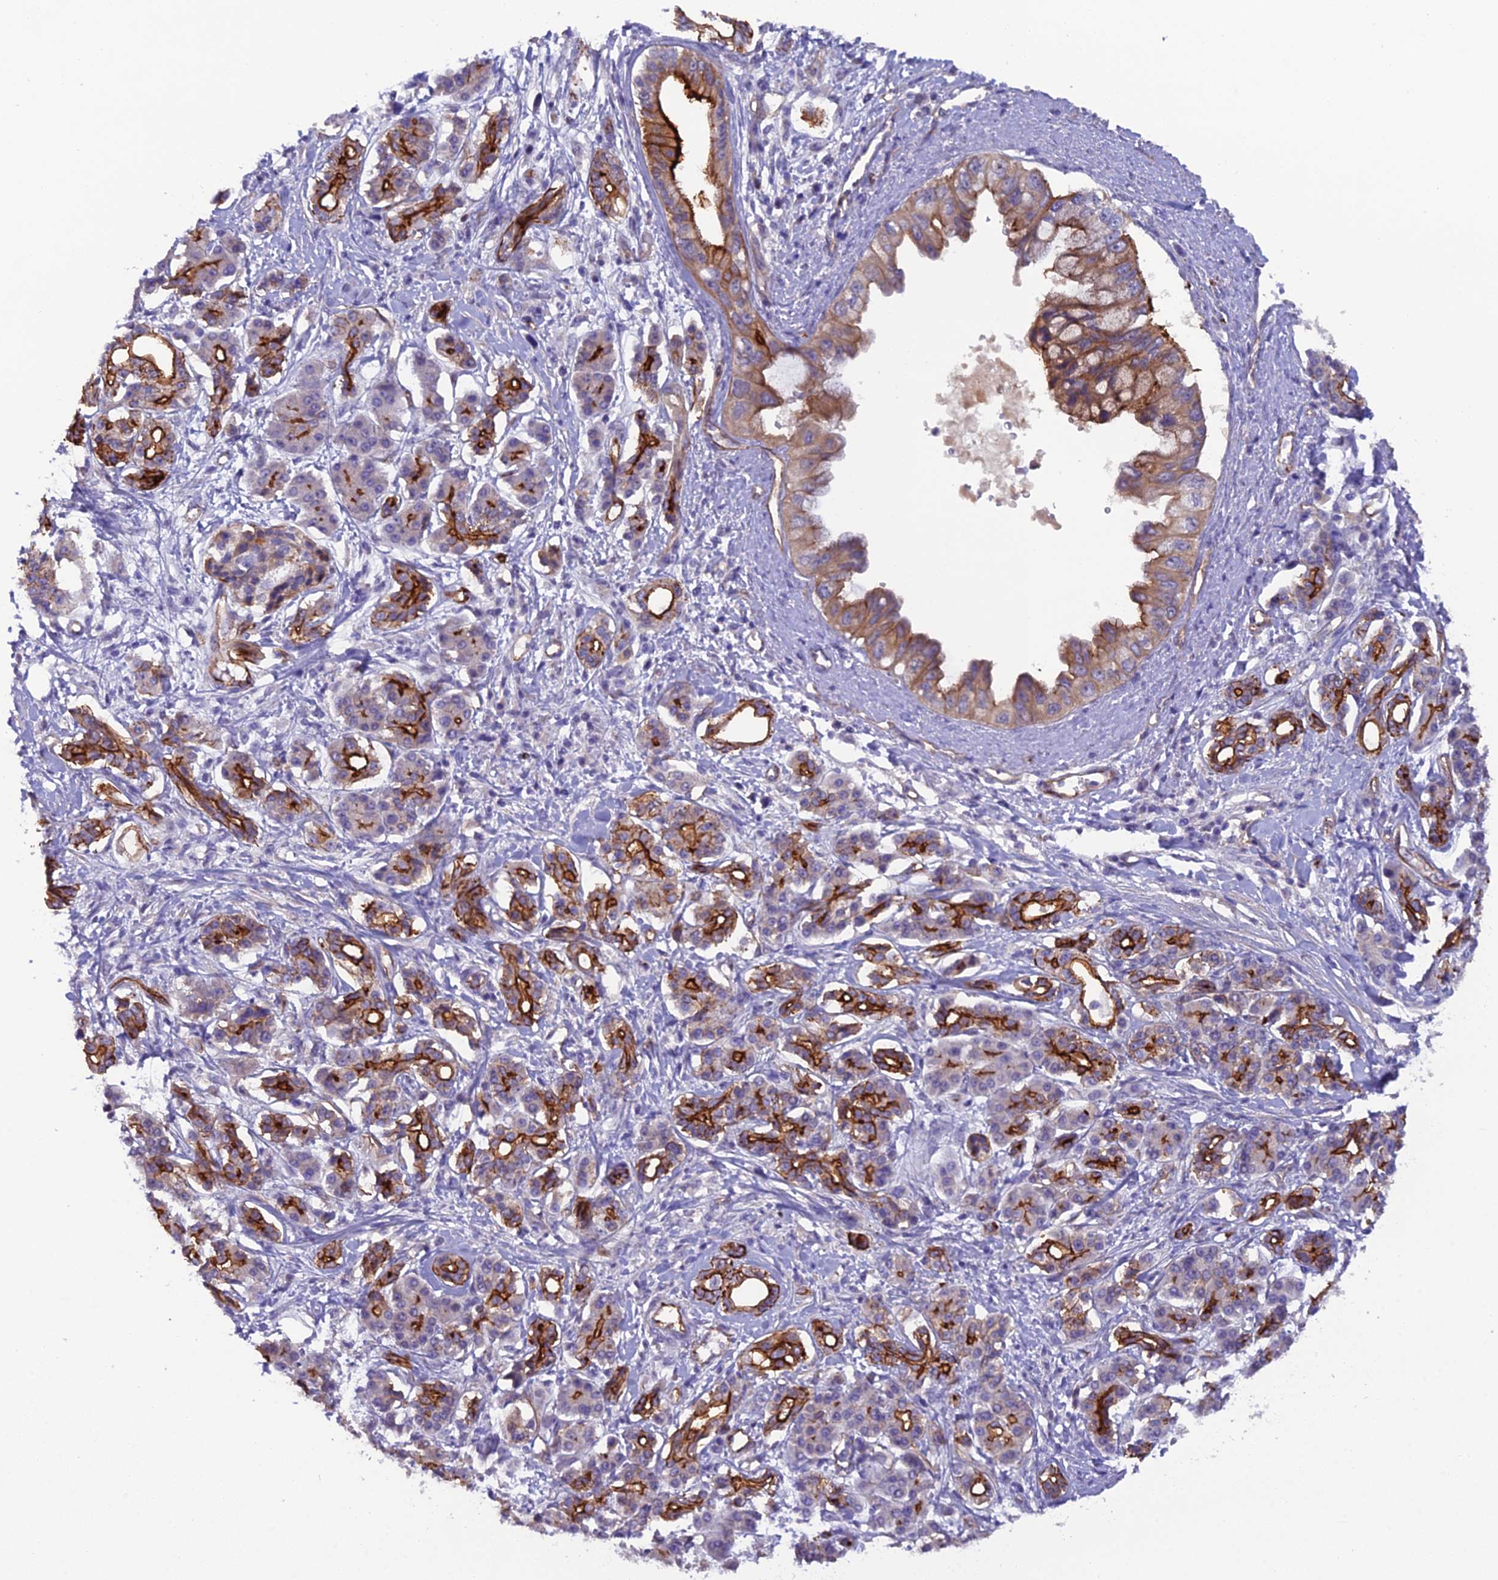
{"staining": {"intensity": "moderate", "quantity": ">75%", "location": "cytoplasmic/membranous"}, "tissue": "pancreatic cancer", "cell_type": "Tumor cells", "image_type": "cancer", "snomed": [{"axis": "morphology", "description": "Adenocarcinoma, NOS"}, {"axis": "topography", "description": "Pancreas"}], "caption": "Tumor cells reveal medium levels of moderate cytoplasmic/membranous staining in approximately >75% of cells in human adenocarcinoma (pancreatic).", "gene": "CFAP47", "patient": {"sex": "female", "age": 56}}